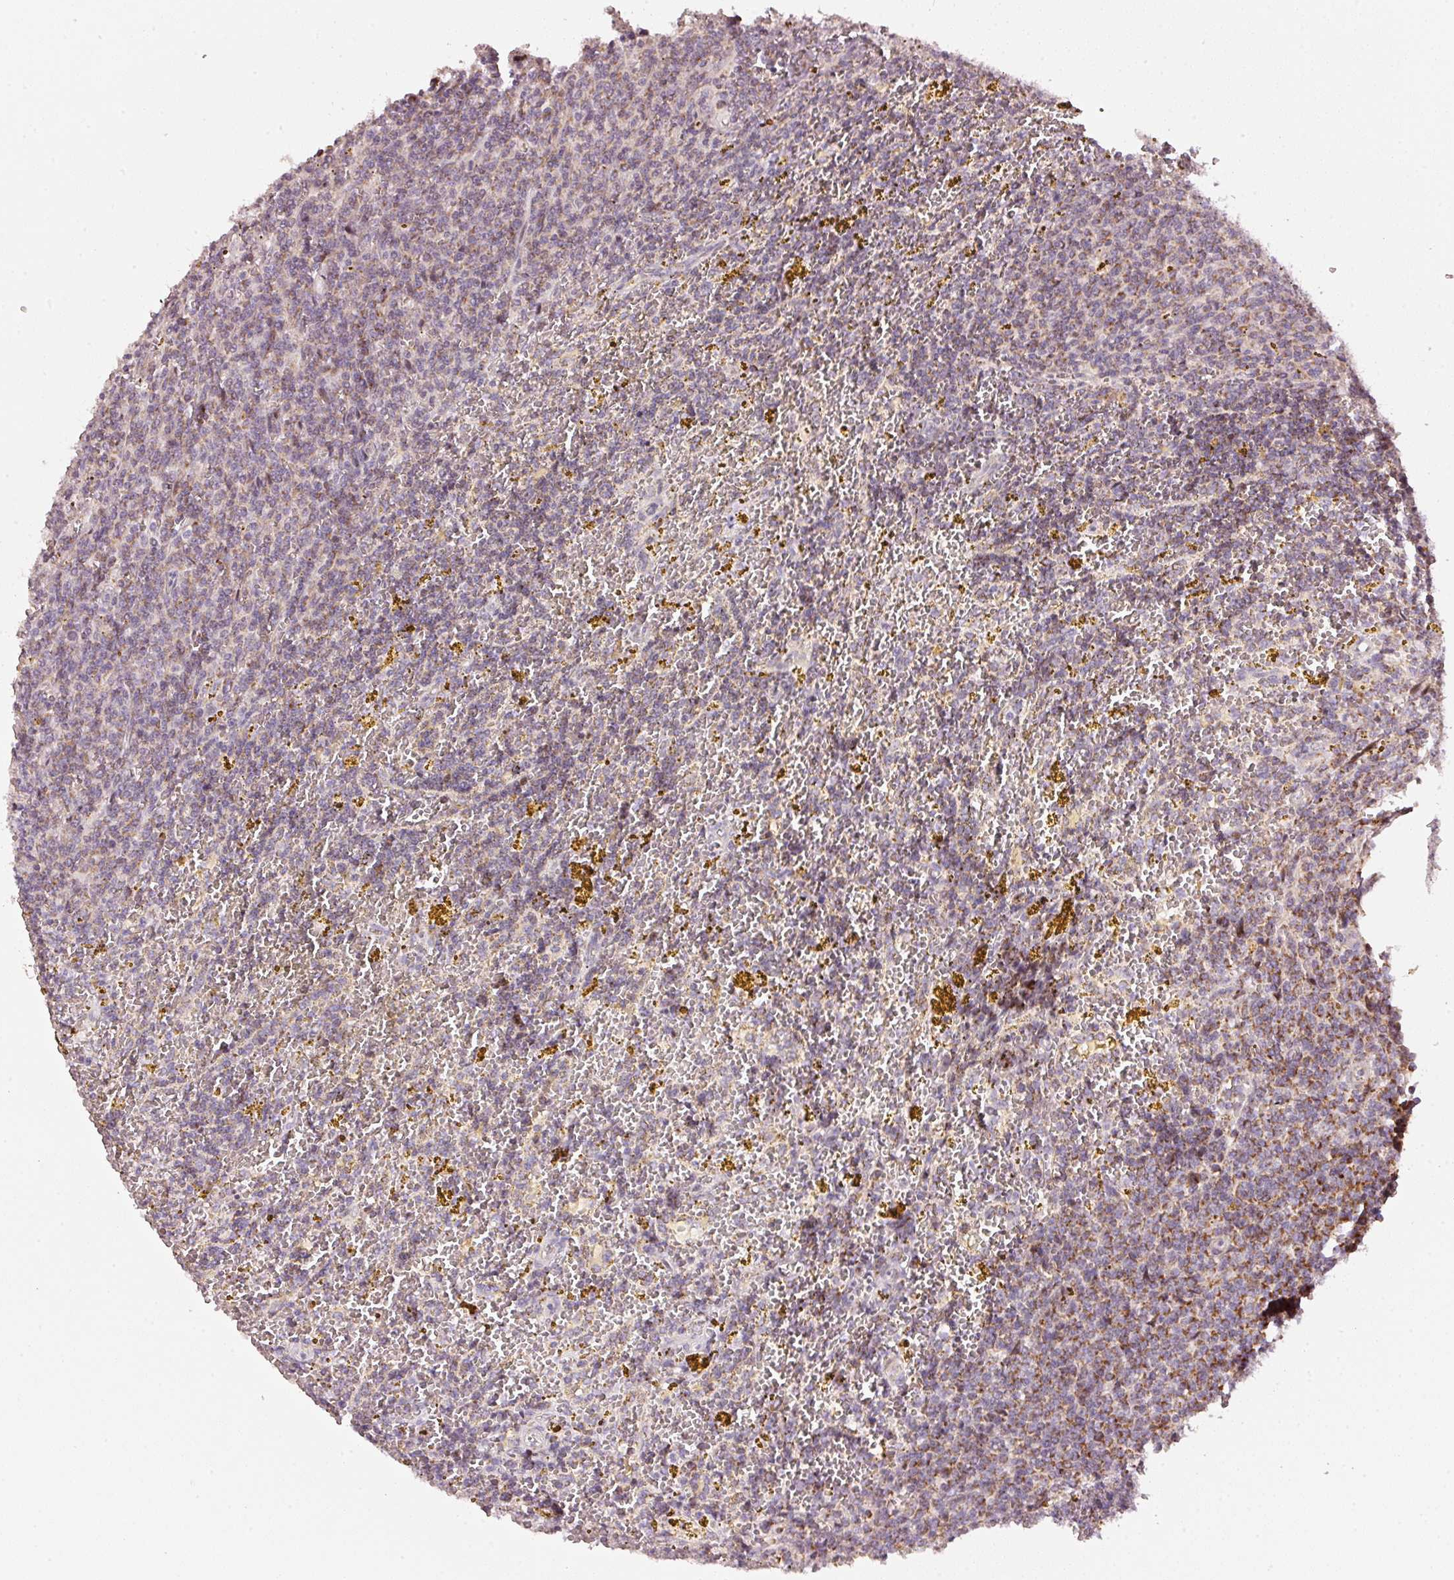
{"staining": {"intensity": "negative", "quantity": "none", "location": "none"}, "tissue": "lymphoma", "cell_type": "Tumor cells", "image_type": "cancer", "snomed": [{"axis": "morphology", "description": "Malignant lymphoma, non-Hodgkin's type, Low grade"}, {"axis": "topography", "description": "Spleen"}, {"axis": "topography", "description": "Lymph node"}], "caption": "IHC of lymphoma displays no expression in tumor cells. (Brightfield microscopy of DAB immunohistochemistry (IHC) at high magnification).", "gene": "TOB2", "patient": {"sex": "female", "age": 66}}